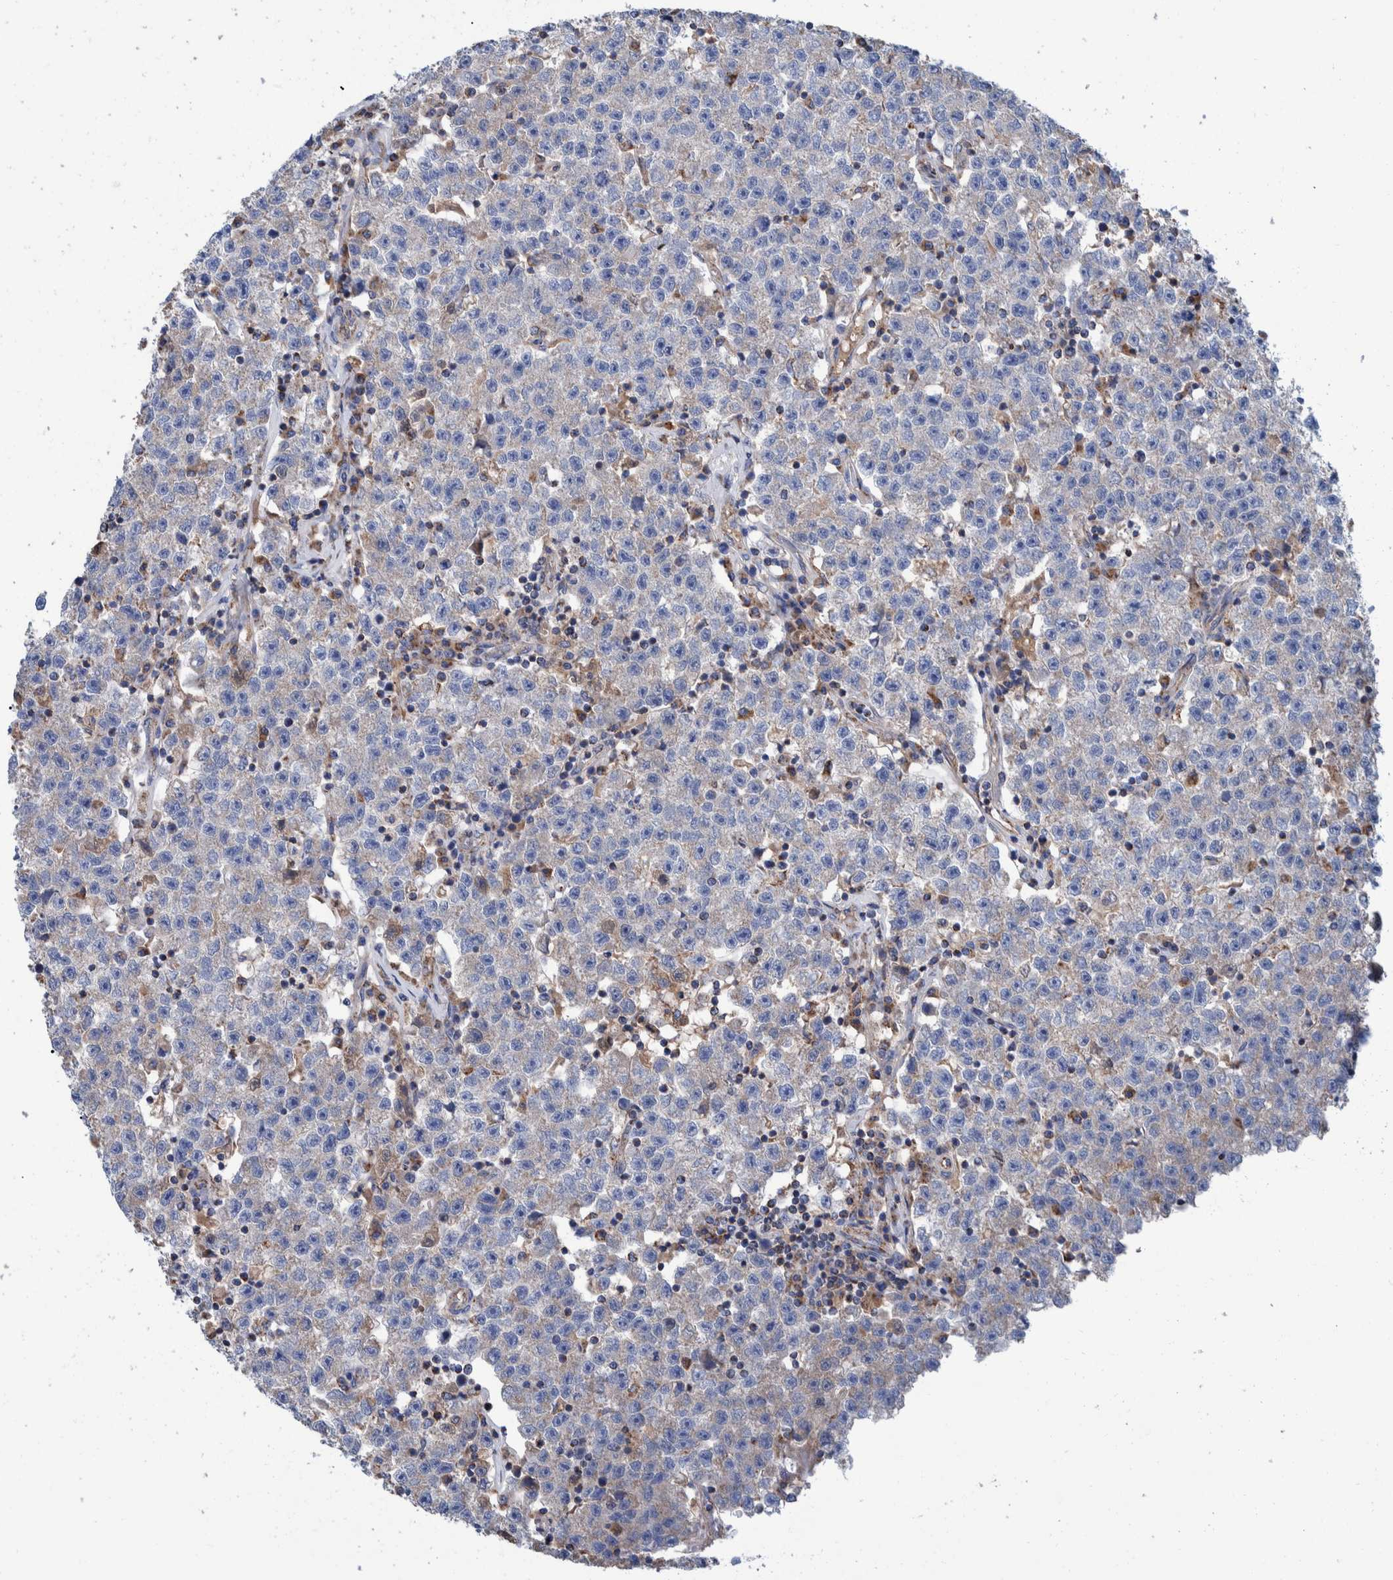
{"staining": {"intensity": "negative", "quantity": "none", "location": "none"}, "tissue": "testis cancer", "cell_type": "Tumor cells", "image_type": "cancer", "snomed": [{"axis": "morphology", "description": "Seminoma, NOS"}, {"axis": "topography", "description": "Testis"}], "caption": "Immunohistochemical staining of testis cancer (seminoma) demonstrates no significant expression in tumor cells. (DAB immunohistochemistry (IHC), high magnification).", "gene": "DECR1", "patient": {"sex": "male", "age": 22}}